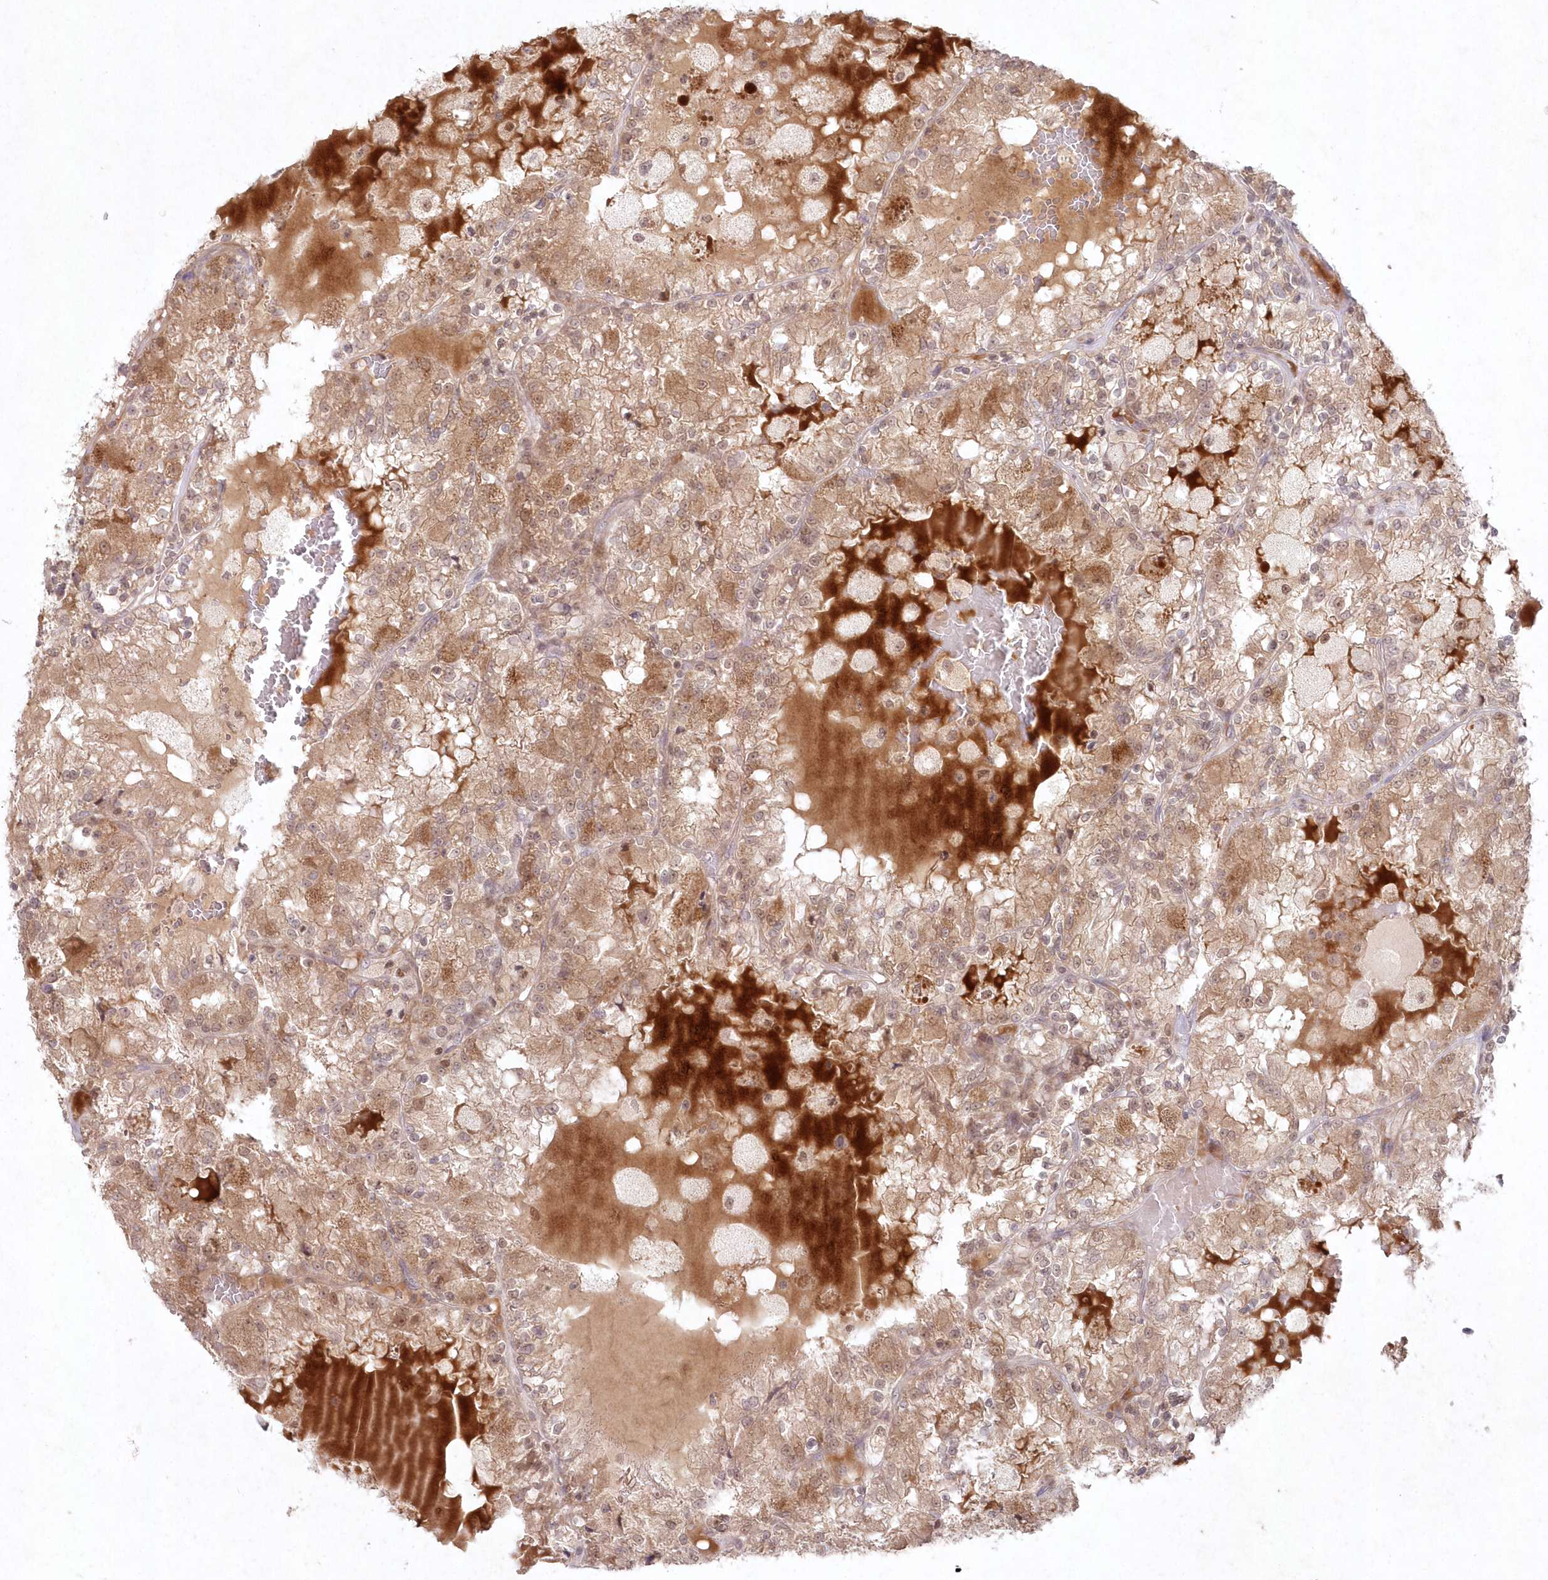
{"staining": {"intensity": "moderate", "quantity": ">75%", "location": "cytoplasmic/membranous,nuclear"}, "tissue": "renal cancer", "cell_type": "Tumor cells", "image_type": "cancer", "snomed": [{"axis": "morphology", "description": "Adenocarcinoma, NOS"}, {"axis": "topography", "description": "Kidney"}], "caption": "A histopathology image of human adenocarcinoma (renal) stained for a protein shows moderate cytoplasmic/membranous and nuclear brown staining in tumor cells.", "gene": "ASCC1", "patient": {"sex": "female", "age": 56}}